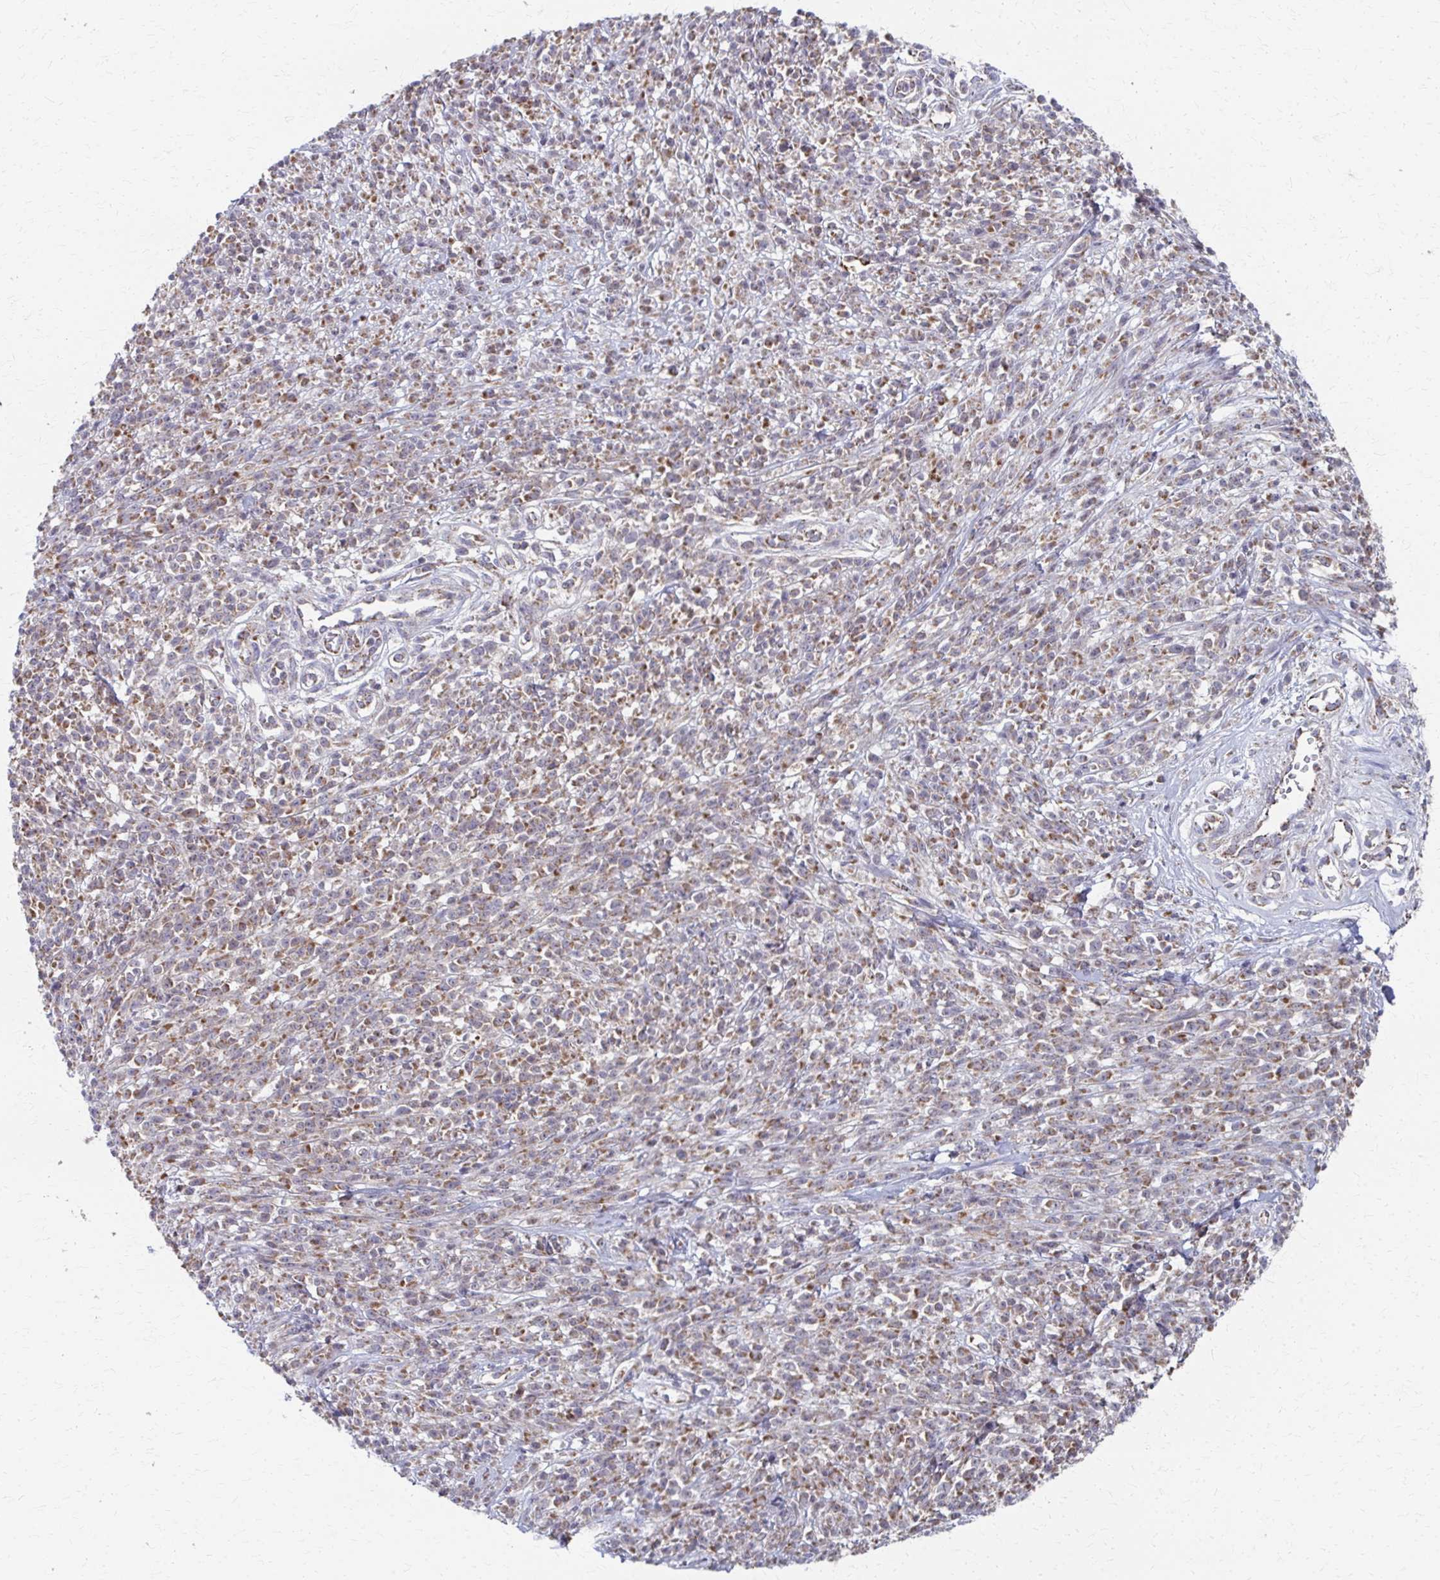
{"staining": {"intensity": "moderate", "quantity": ">75%", "location": "cytoplasmic/membranous"}, "tissue": "melanoma", "cell_type": "Tumor cells", "image_type": "cancer", "snomed": [{"axis": "morphology", "description": "Malignant melanoma, NOS"}, {"axis": "topography", "description": "Skin"}, {"axis": "topography", "description": "Skin of trunk"}], "caption": "Immunohistochemical staining of human malignant melanoma reveals moderate cytoplasmic/membranous protein positivity in approximately >75% of tumor cells.", "gene": "FAHD1", "patient": {"sex": "male", "age": 74}}